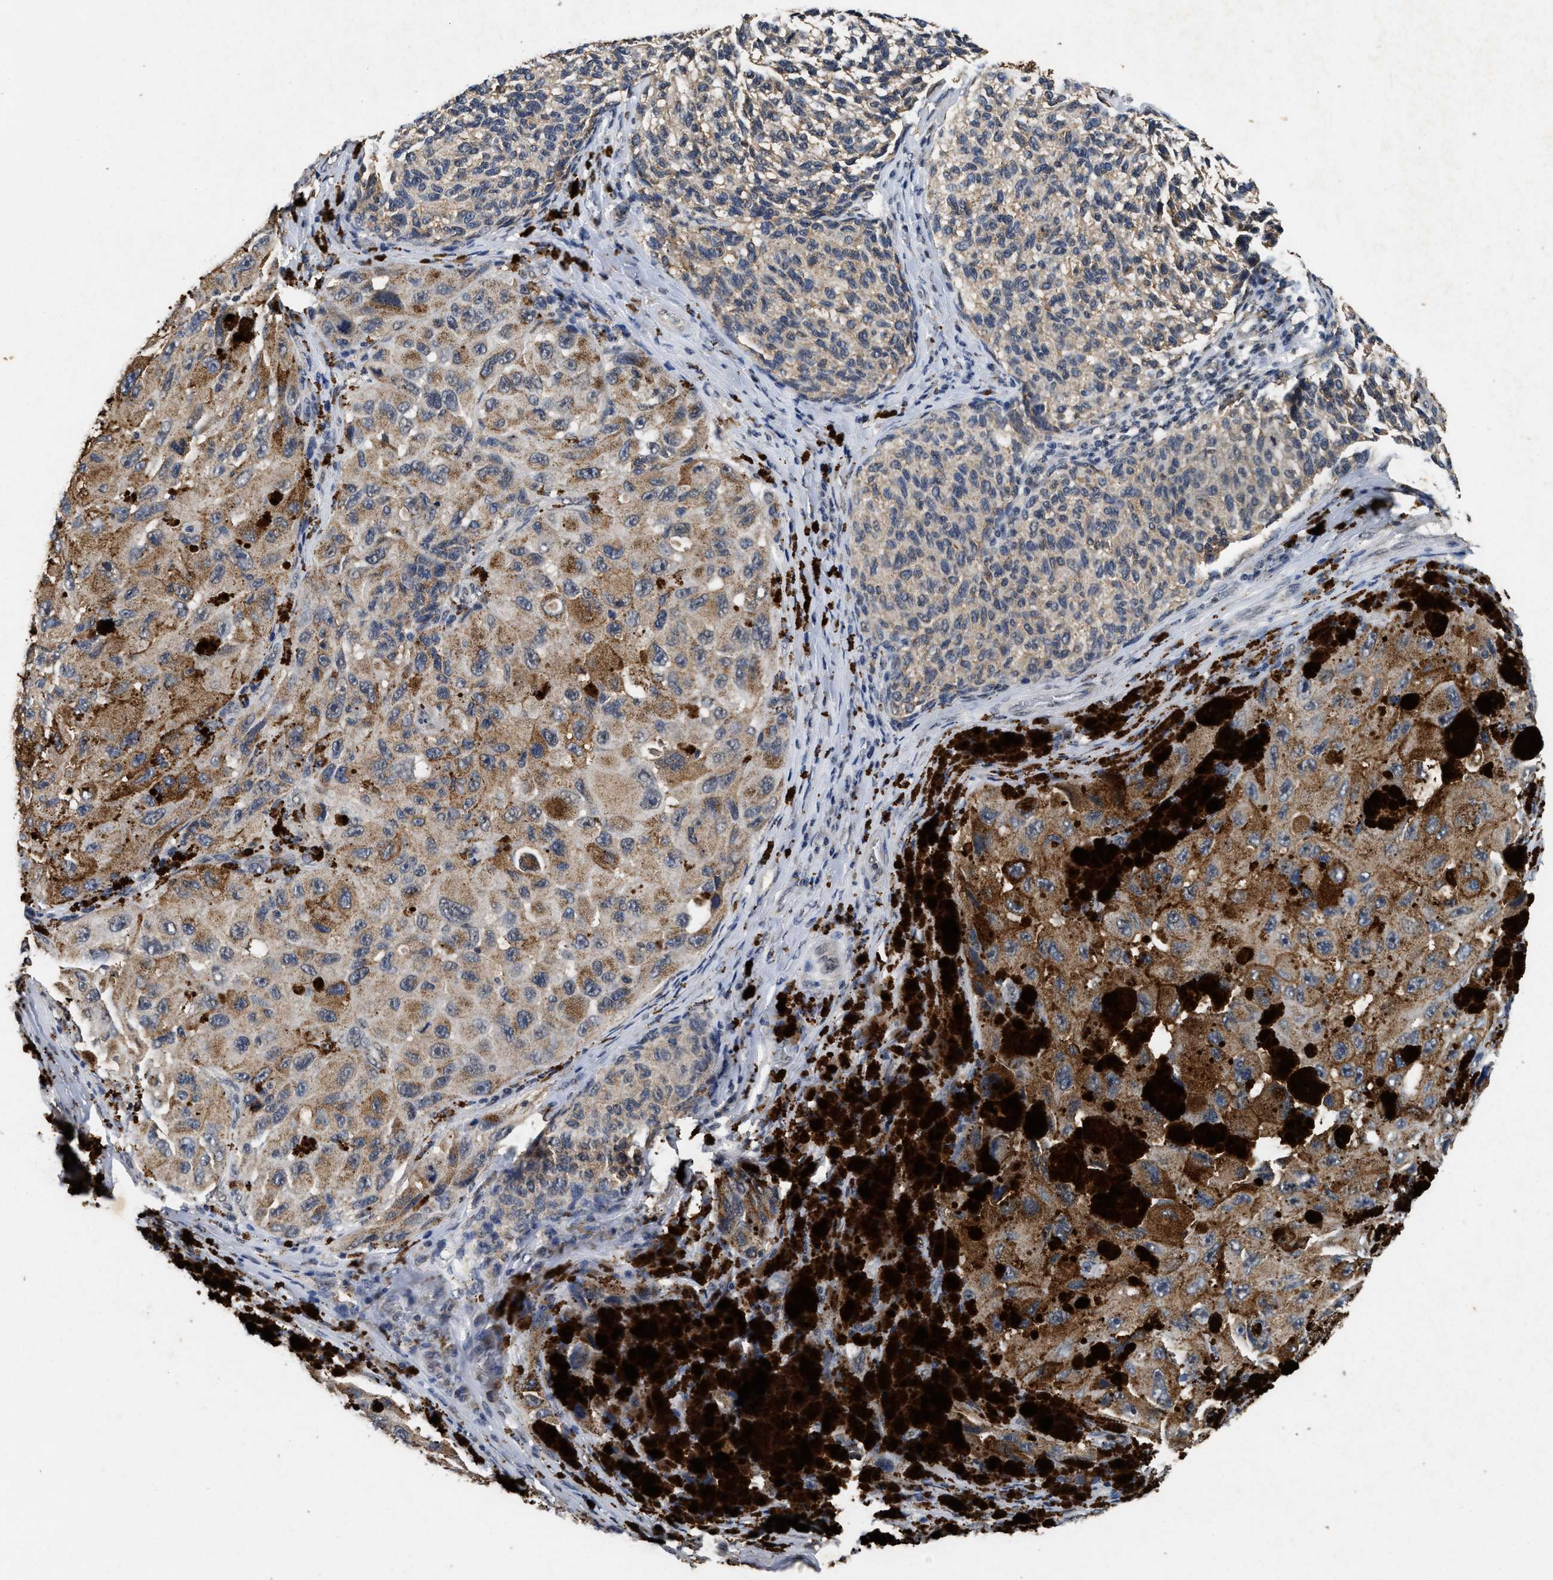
{"staining": {"intensity": "moderate", "quantity": ">75%", "location": "cytoplasmic/membranous"}, "tissue": "melanoma", "cell_type": "Tumor cells", "image_type": "cancer", "snomed": [{"axis": "morphology", "description": "Malignant melanoma, NOS"}, {"axis": "topography", "description": "Skin"}], "caption": "Brown immunohistochemical staining in human melanoma reveals moderate cytoplasmic/membranous staining in approximately >75% of tumor cells. (DAB IHC, brown staining for protein, blue staining for nuclei).", "gene": "ACOX1", "patient": {"sex": "female", "age": 73}}